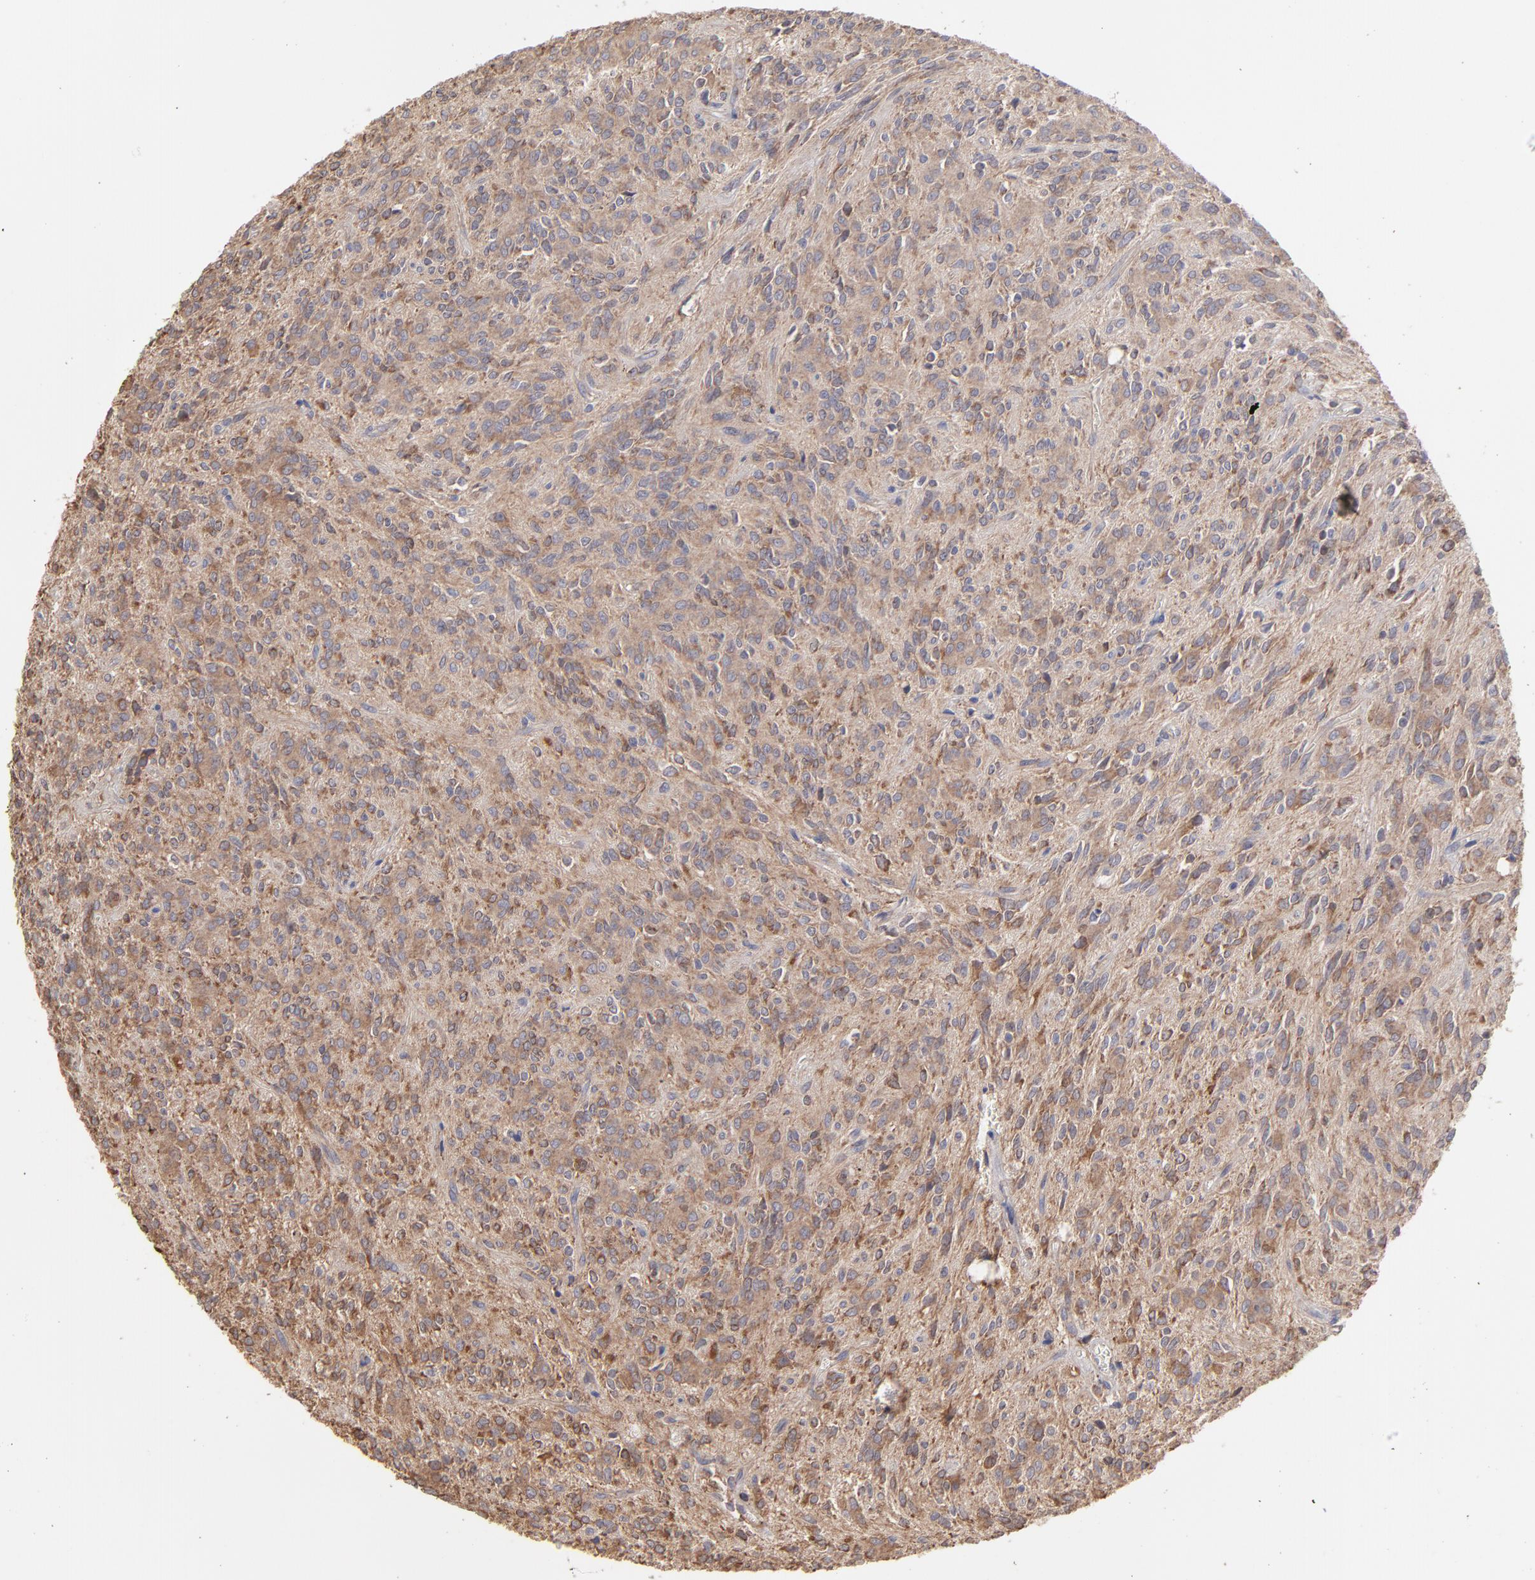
{"staining": {"intensity": "moderate", "quantity": ">75%", "location": "cytoplasmic/membranous"}, "tissue": "glioma", "cell_type": "Tumor cells", "image_type": "cancer", "snomed": [{"axis": "morphology", "description": "Glioma, malignant, Low grade"}, {"axis": "topography", "description": "Brain"}], "caption": "Protein staining of malignant low-grade glioma tissue displays moderate cytoplasmic/membranous positivity in approximately >75% of tumor cells.", "gene": "PFKM", "patient": {"sex": "female", "age": 15}}